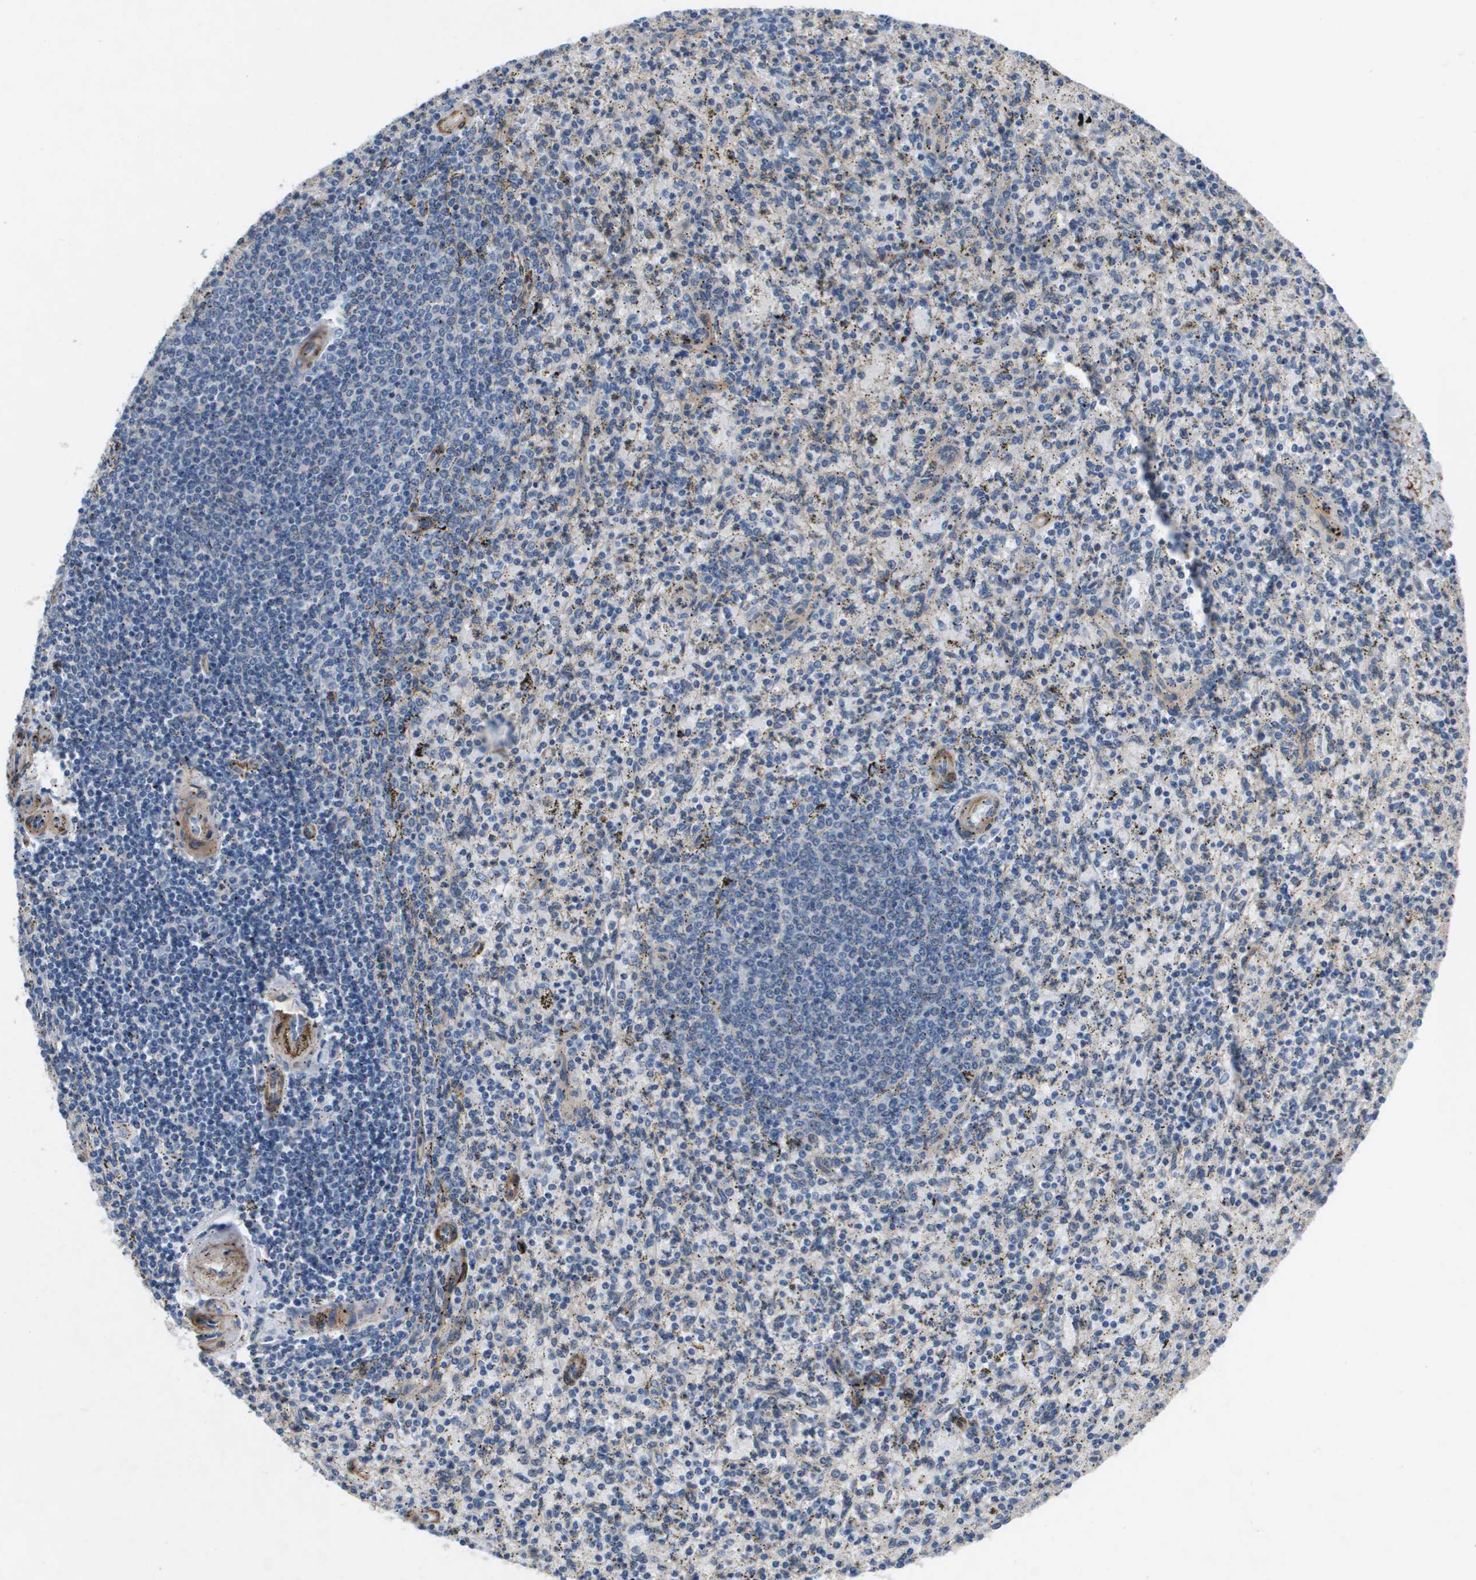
{"staining": {"intensity": "weak", "quantity": "<25%", "location": "cytoplasmic/membranous"}, "tissue": "spleen", "cell_type": "Cells in red pulp", "image_type": "normal", "snomed": [{"axis": "morphology", "description": "Normal tissue, NOS"}, {"axis": "topography", "description": "Spleen"}], "caption": "Cells in red pulp show no significant protein staining in benign spleen. (DAB IHC visualized using brightfield microscopy, high magnification).", "gene": "LPP", "patient": {"sex": "male", "age": 72}}